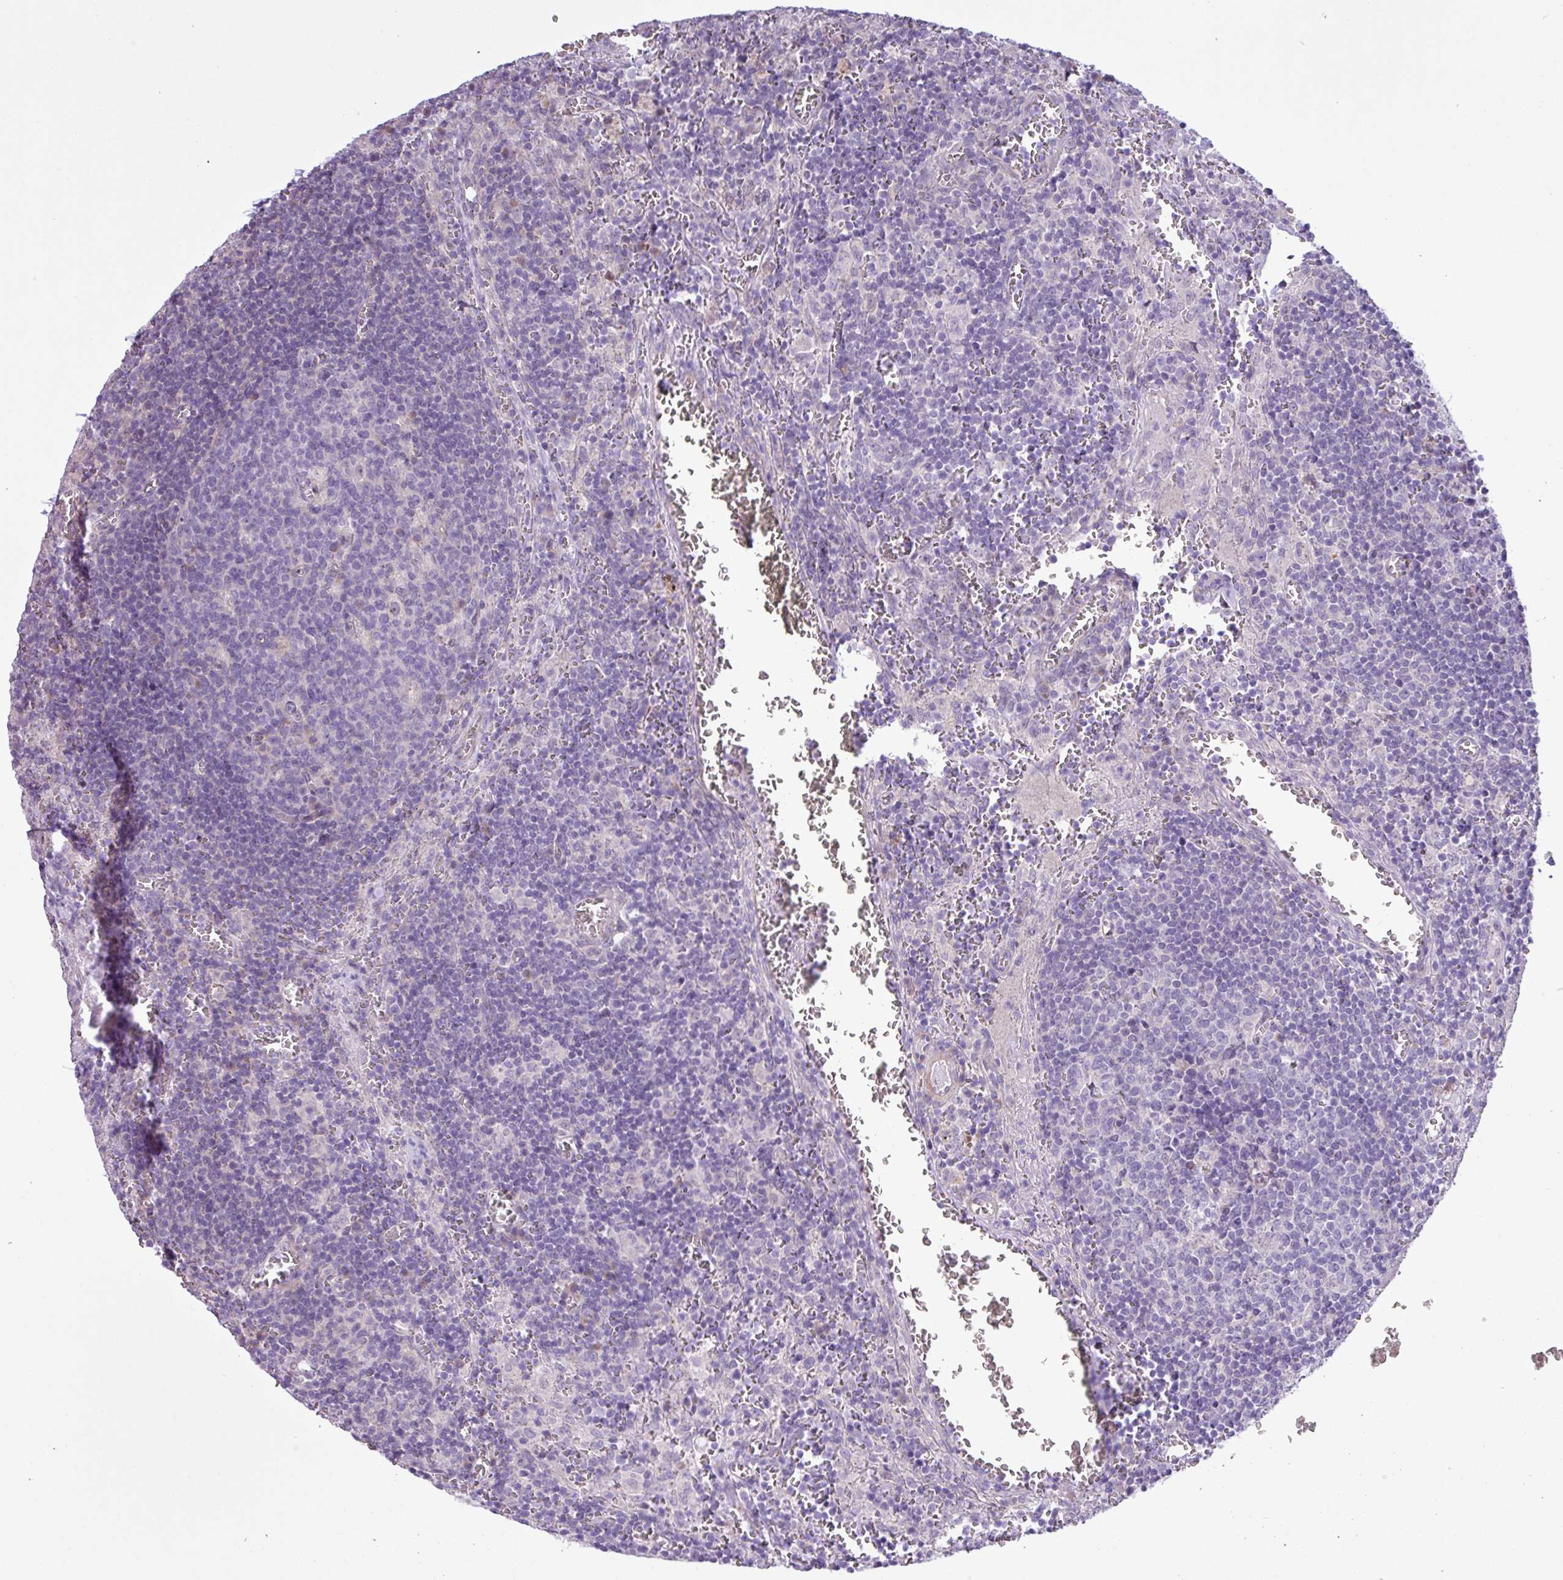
{"staining": {"intensity": "negative", "quantity": "none", "location": "none"}, "tissue": "lymph node", "cell_type": "Germinal center cells", "image_type": "normal", "snomed": [{"axis": "morphology", "description": "Normal tissue, NOS"}, {"axis": "topography", "description": "Lymph node"}], "caption": "This is an immunohistochemistry (IHC) image of normal lymph node. There is no expression in germinal center cells.", "gene": "SPINK8", "patient": {"sex": "male", "age": 50}}